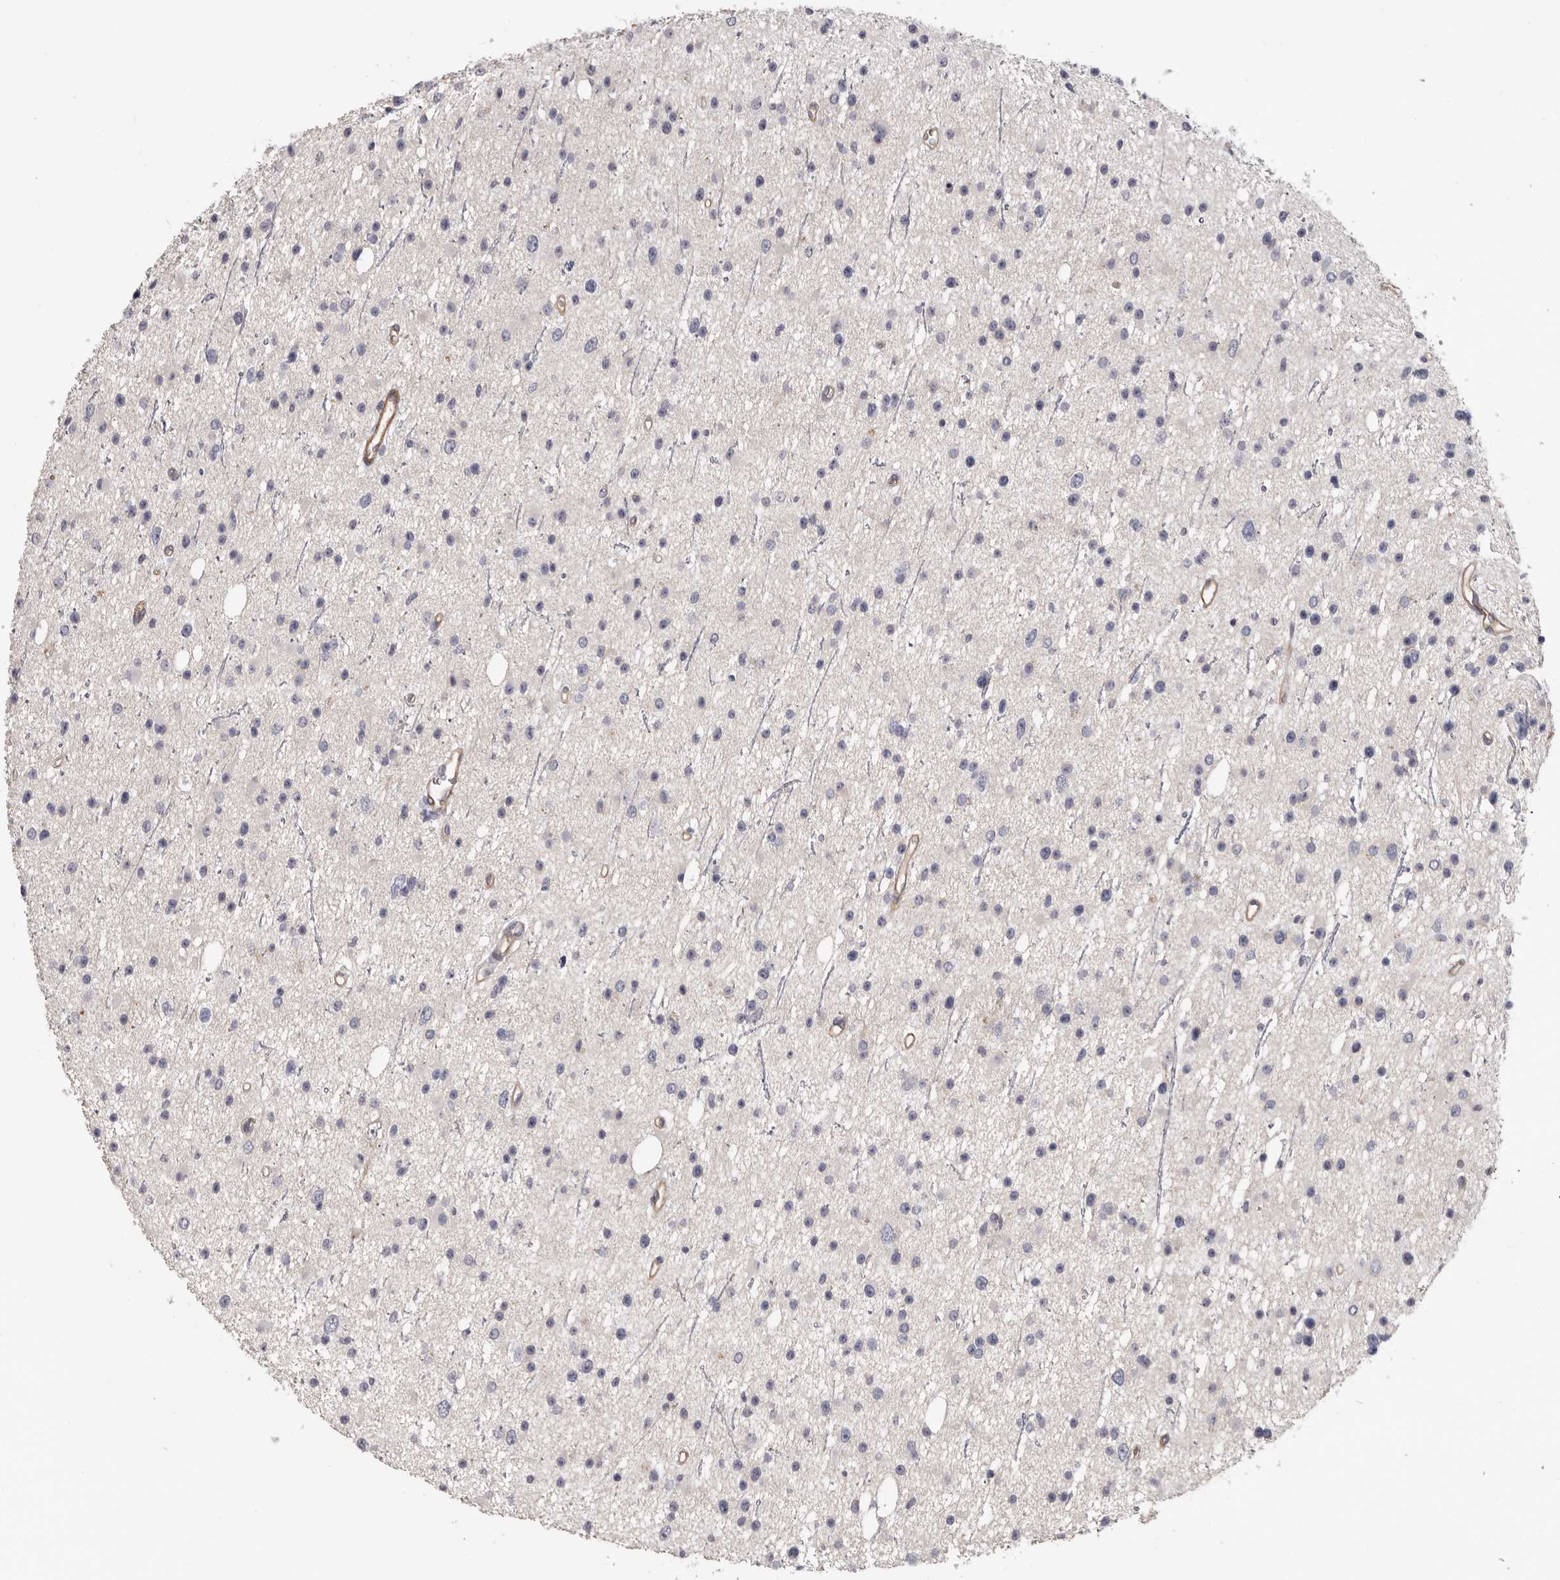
{"staining": {"intensity": "negative", "quantity": "none", "location": "none"}, "tissue": "glioma", "cell_type": "Tumor cells", "image_type": "cancer", "snomed": [{"axis": "morphology", "description": "Glioma, malignant, Low grade"}, {"axis": "topography", "description": "Cerebral cortex"}], "caption": "Human glioma stained for a protein using immunohistochemistry displays no positivity in tumor cells.", "gene": "ADGRL4", "patient": {"sex": "female", "age": 39}}